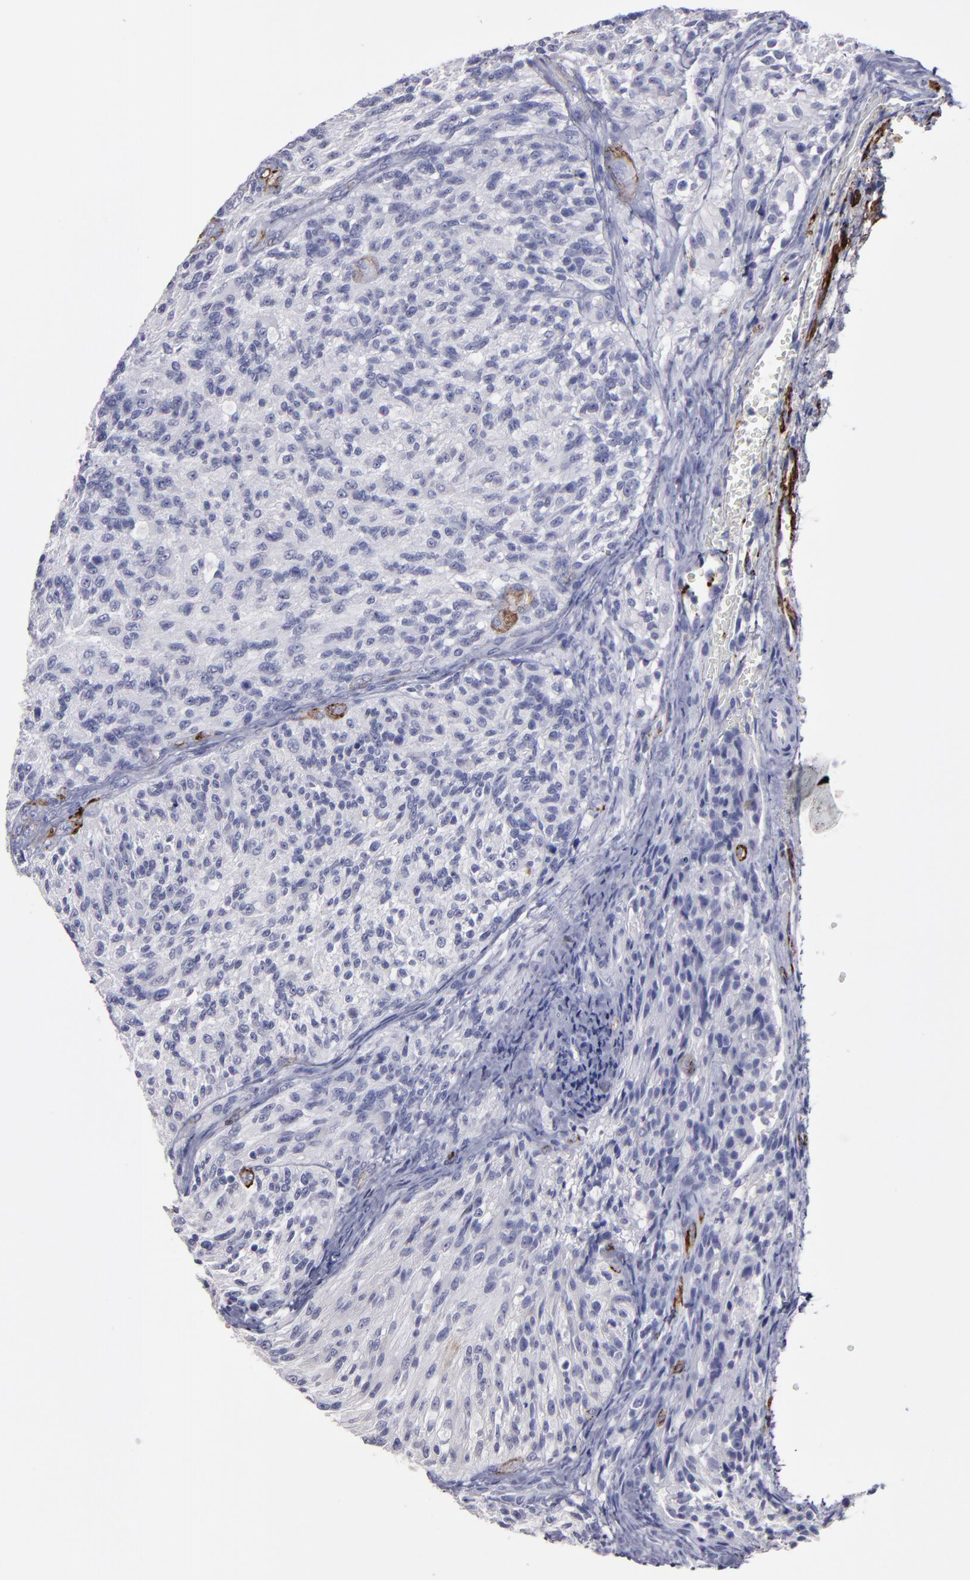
{"staining": {"intensity": "negative", "quantity": "none", "location": "none"}, "tissue": "glioma", "cell_type": "Tumor cells", "image_type": "cancer", "snomed": [{"axis": "morphology", "description": "Normal tissue, NOS"}, {"axis": "morphology", "description": "Glioma, malignant, High grade"}, {"axis": "topography", "description": "Cerebral cortex"}], "caption": "Protein analysis of glioma shows no significant positivity in tumor cells. (Stains: DAB (3,3'-diaminobenzidine) immunohistochemistry (IHC) with hematoxylin counter stain, Microscopy: brightfield microscopy at high magnification).", "gene": "CD36", "patient": {"sex": "male", "age": 56}}